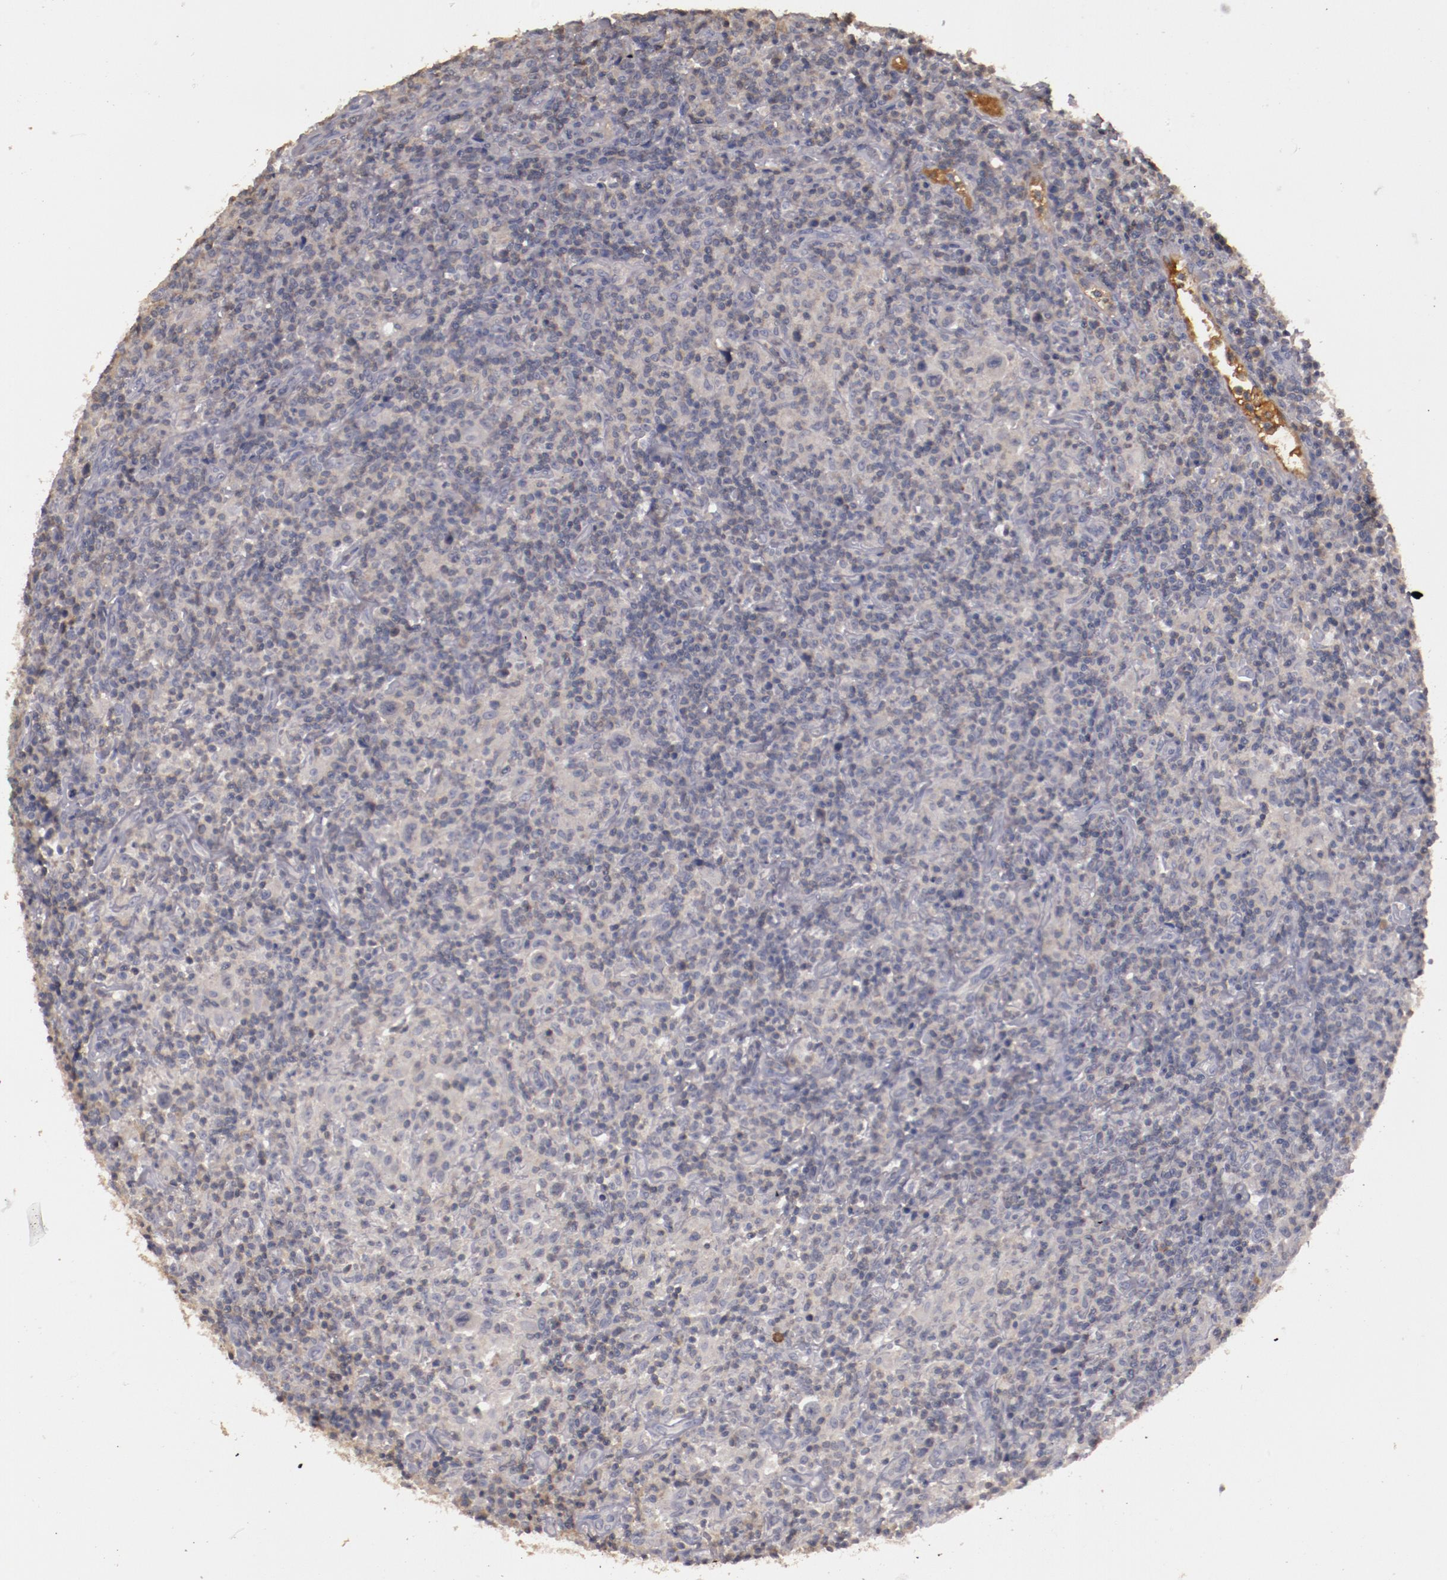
{"staining": {"intensity": "negative", "quantity": "none", "location": "none"}, "tissue": "lymphoma", "cell_type": "Tumor cells", "image_type": "cancer", "snomed": [{"axis": "morphology", "description": "Hodgkin's disease, NOS"}, {"axis": "topography", "description": "Lymph node"}], "caption": "Immunohistochemistry micrograph of neoplastic tissue: human lymphoma stained with DAB reveals no significant protein staining in tumor cells.", "gene": "MBL2", "patient": {"sex": "male", "age": 65}}